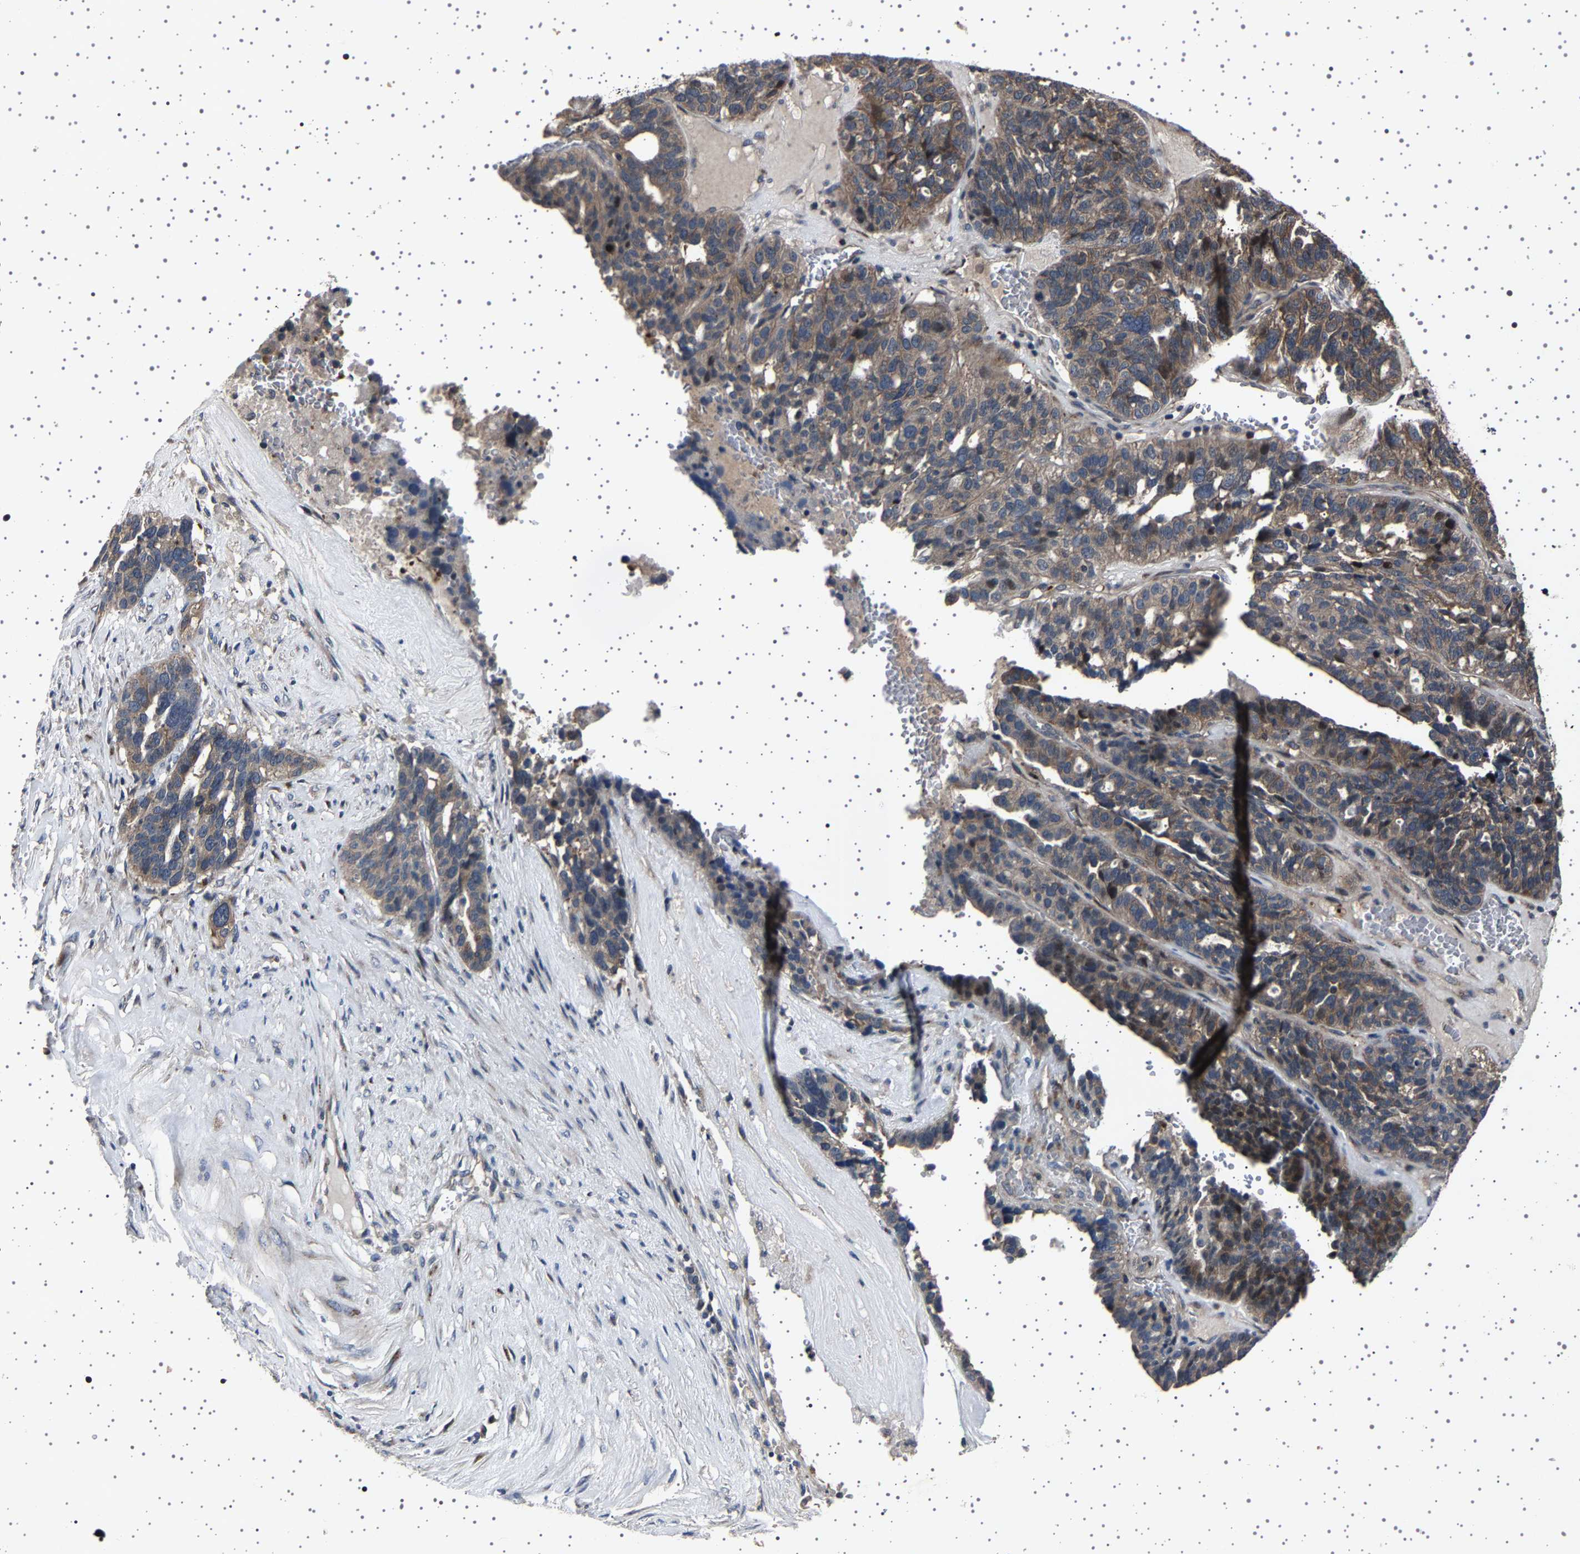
{"staining": {"intensity": "weak", "quantity": ">75%", "location": "cytoplasmic/membranous"}, "tissue": "ovarian cancer", "cell_type": "Tumor cells", "image_type": "cancer", "snomed": [{"axis": "morphology", "description": "Cystadenocarcinoma, serous, NOS"}, {"axis": "topography", "description": "Ovary"}], "caption": "Protein expression analysis of human serous cystadenocarcinoma (ovarian) reveals weak cytoplasmic/membranous staining in approximately >75% of tumor cells.", "gene": "NCKAP1", "patient": {"sex": "female", "age": 59}}